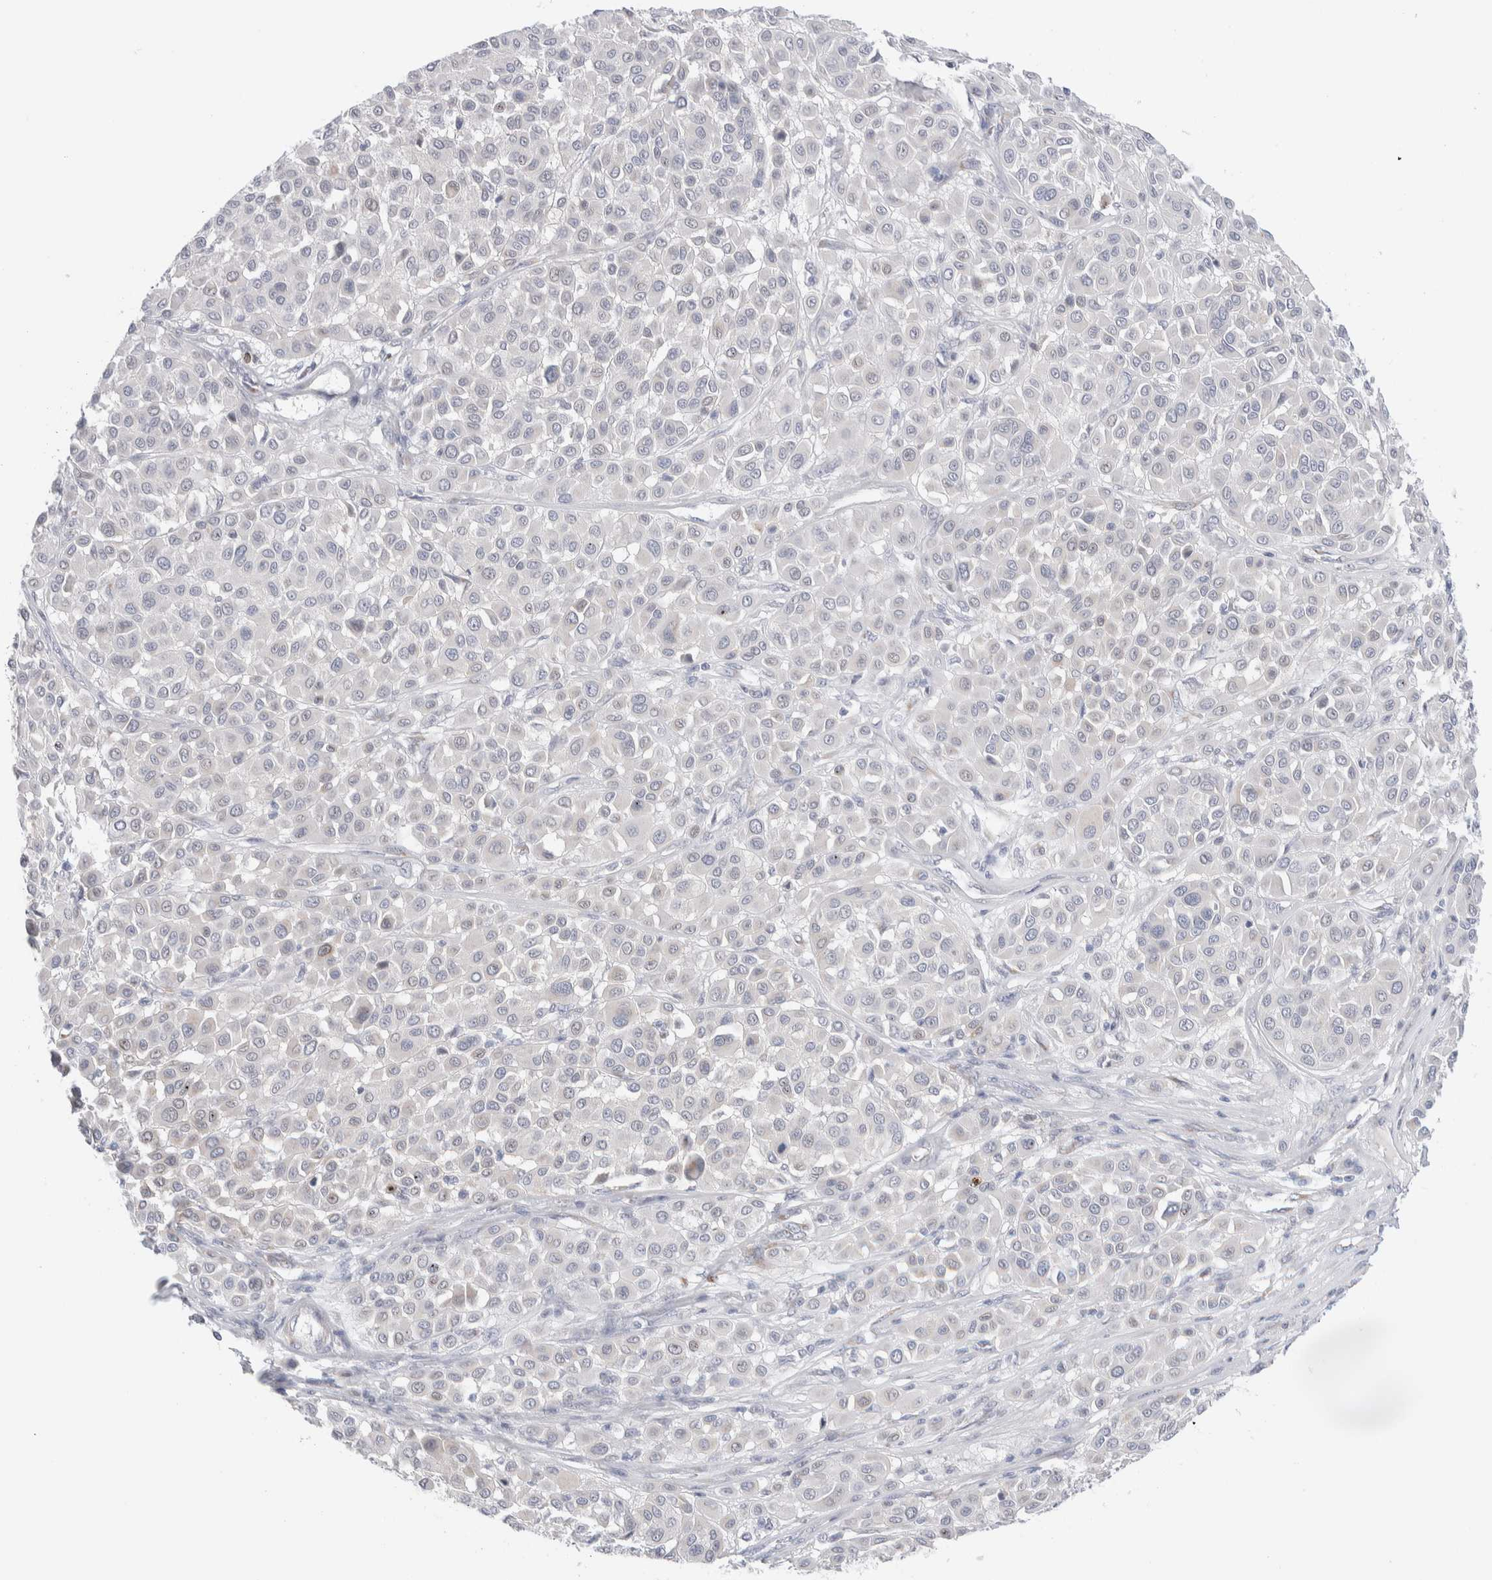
{"staining": {"intensity": "negative", "quantity": "none", "location": "none"}, "tissue": "melanoma", "cell_type": "Tumor cells", "image_type": "cancer", "snomed": [{"axis": "morphology", "description": "Malignant melanoma, Metastatic site"}, {"axis": "topography", "description": "Soft tissue"}], "caption": "Protein analysis of melanoma reveals no significant positivity in tumor cells.", "gene": "C1orf112", "patient": {"sex": "male", "age": 41}}